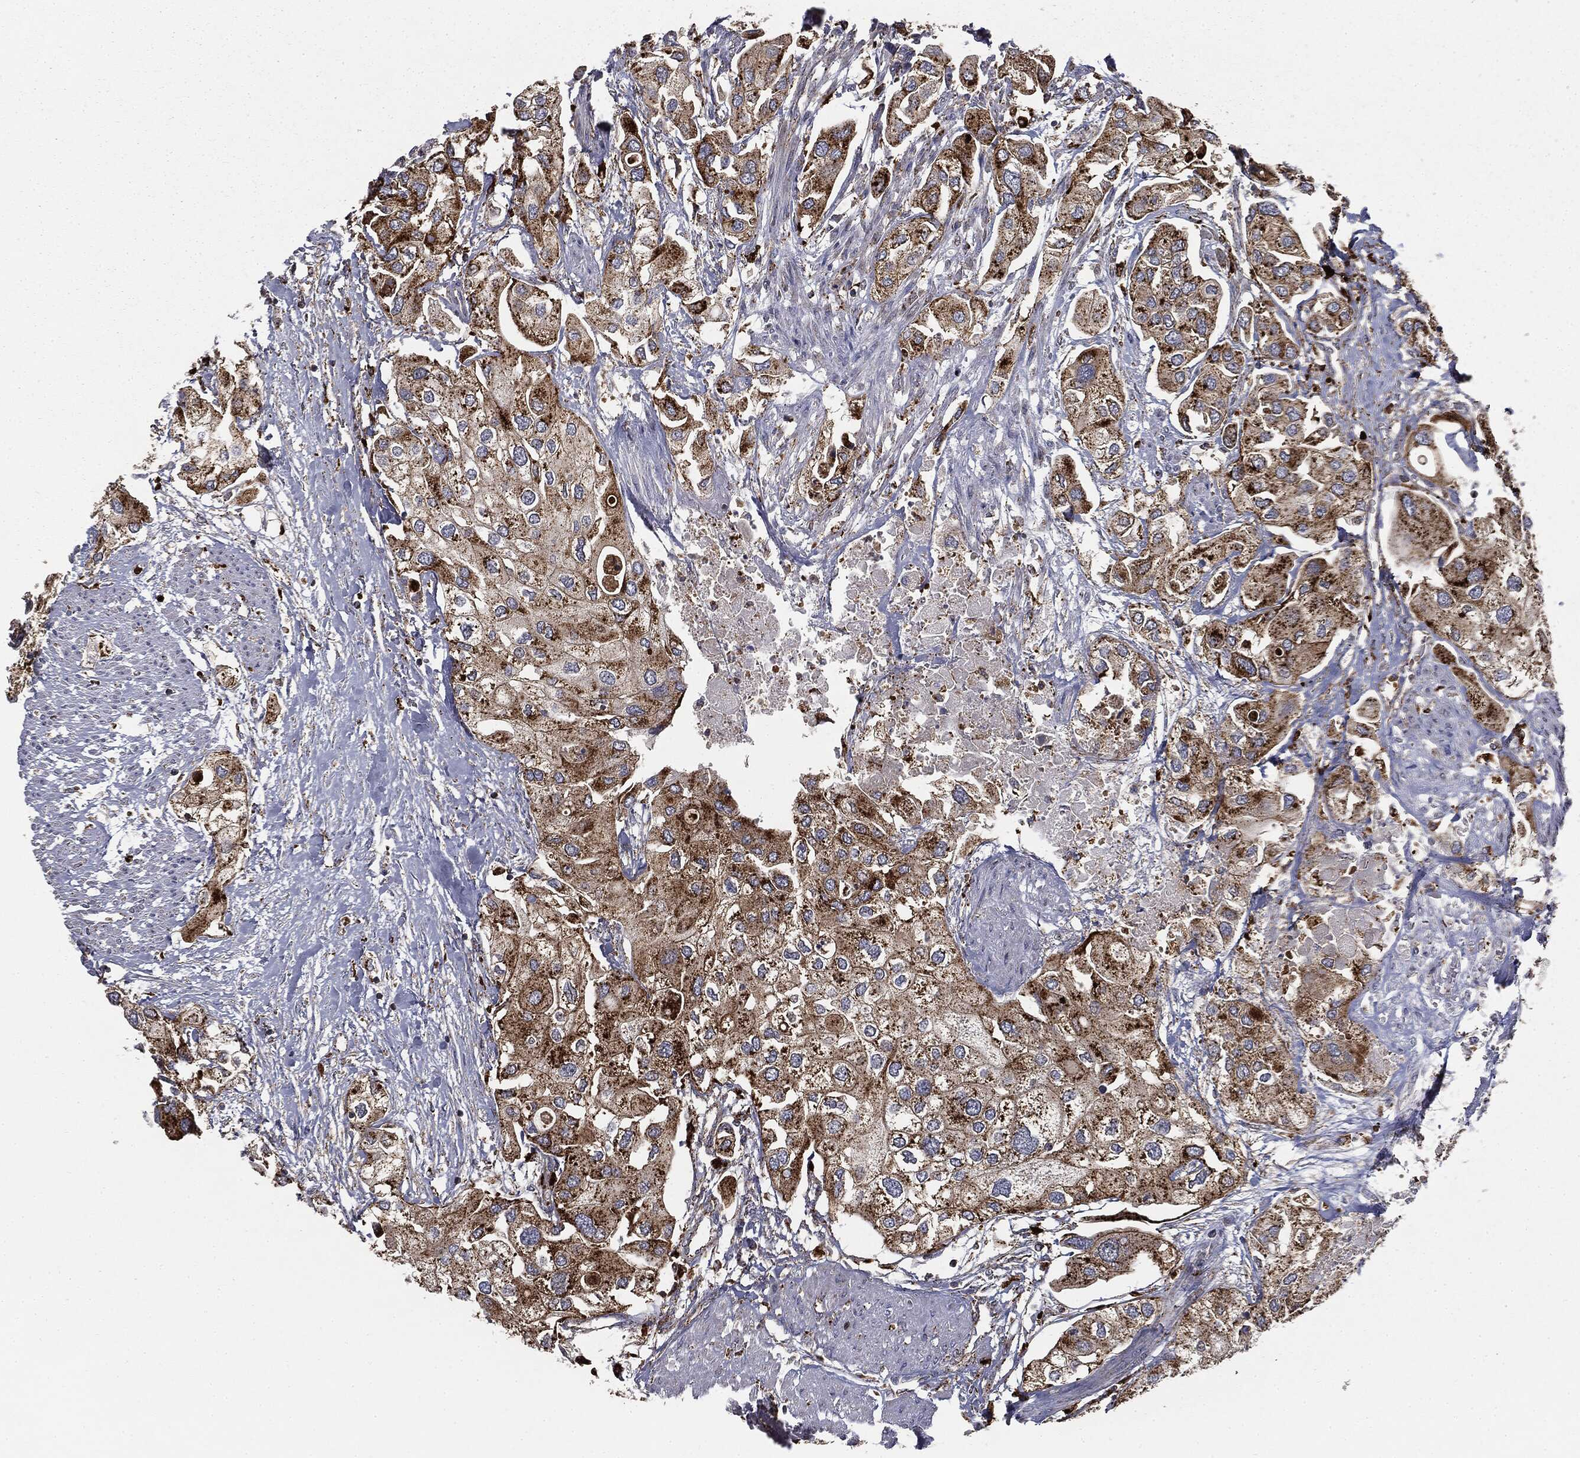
{"staining": {"intensity": "strong", "quantity": ">75%", "location": "cytoplasmic/membranous"}, "tissue": "urothelial cancer", "cell_type": "Tumor cells", "image_type": "cancer", "snomed": [{"axis": "morphology", "description": "Urothelial carcinoma, High grade"}, {"axis": "topography", "description": "Urinary bladder"}], "caption": "Urothelial cancer stained for a protein (brown) shows strong cytoplasmic/membranous positive positivity in approximately >75% of tumor cells.", "gene": "CTSA", "patient": {"sex": "male", "age": 64}}